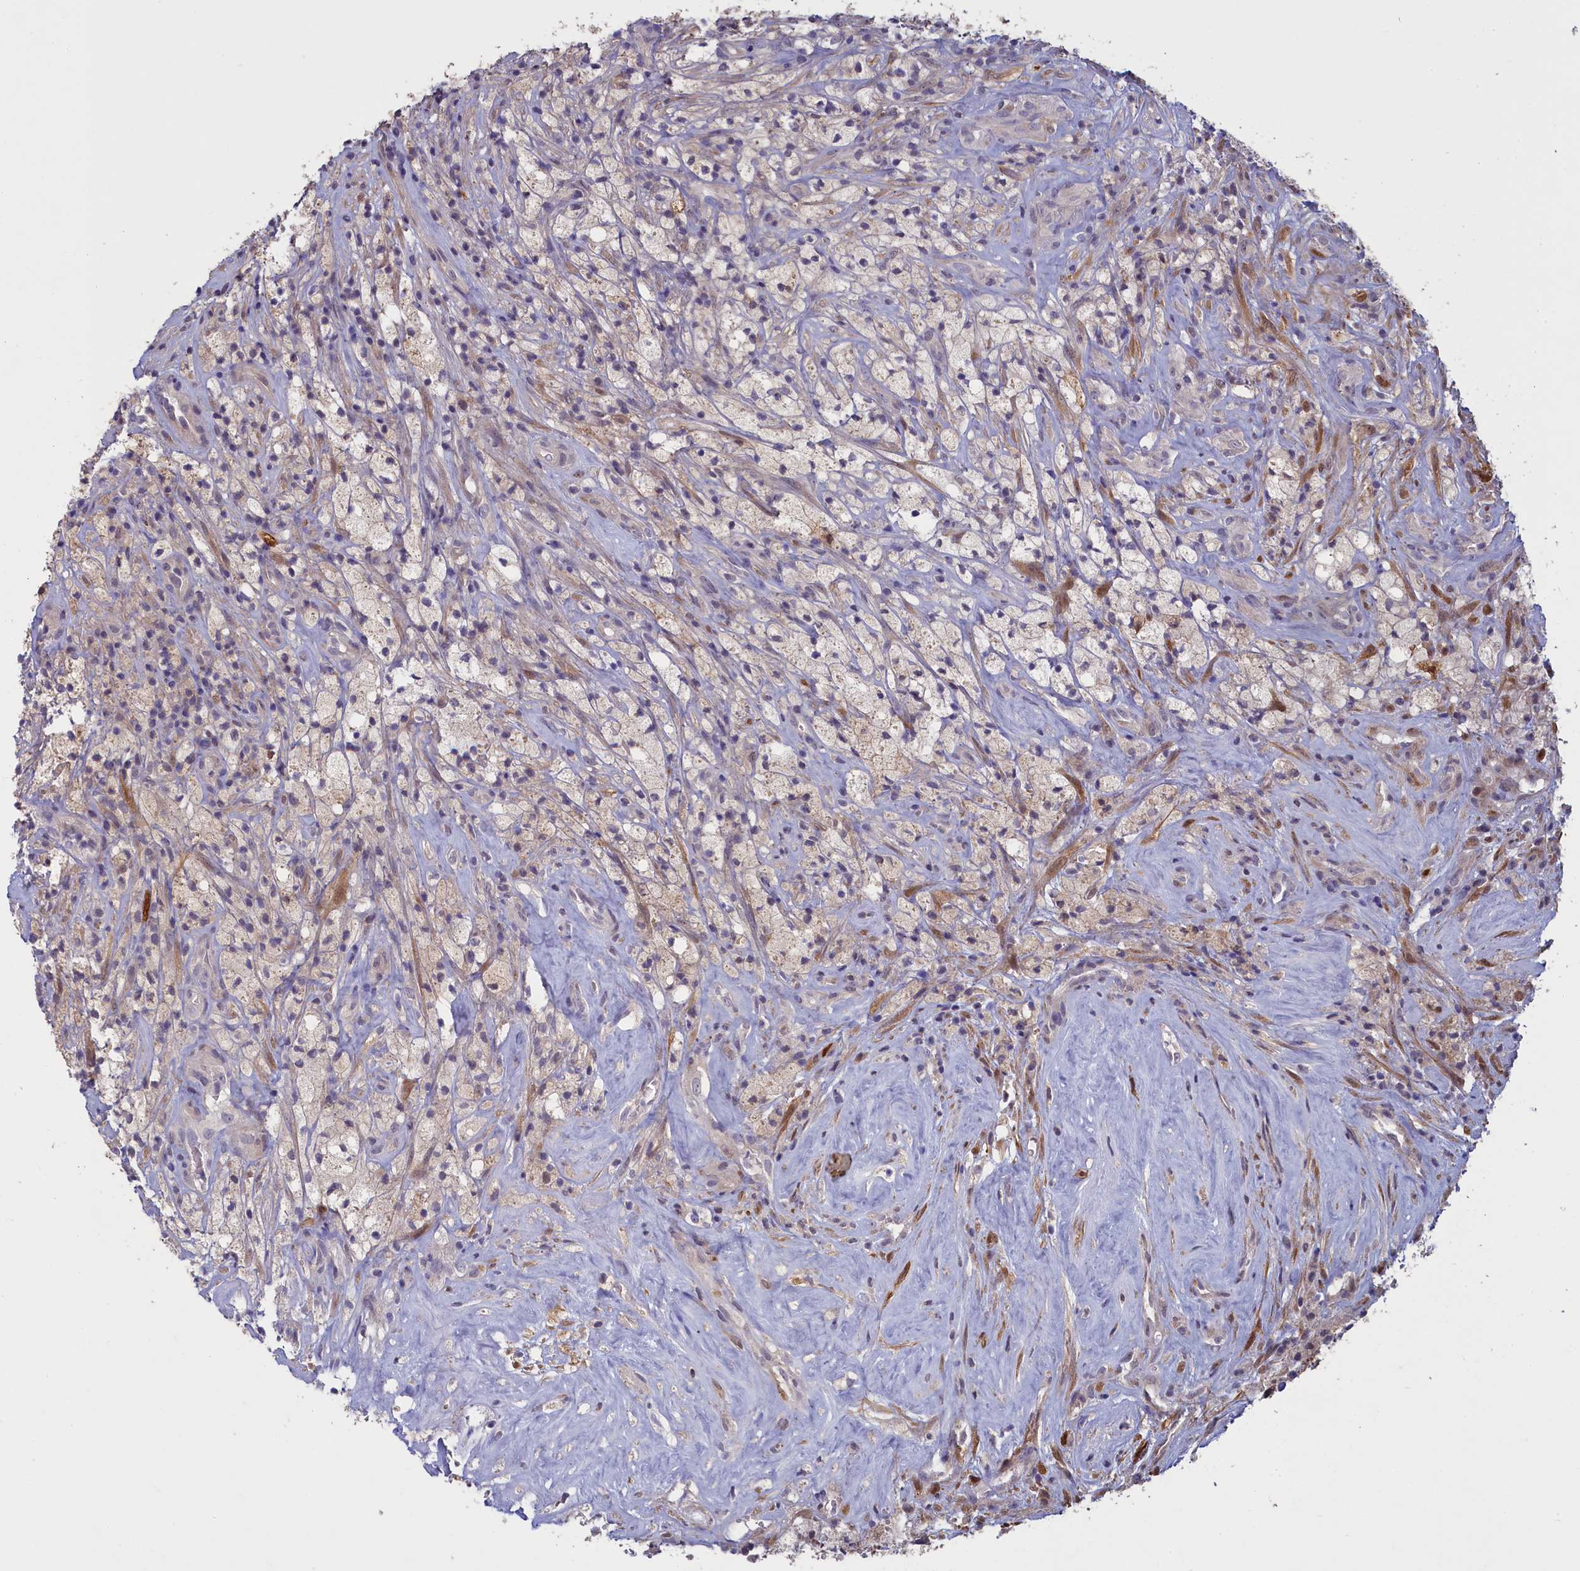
{"staining": {"intensity": "negative", "quantity": "none", "location": "none"}, "tissue": "glioma", "cell_type": "Tumor cells", "image_type": "cancer", "snomed": [{"axis": "morphology", "description": "Glioma, malignant, High grade"}, {"axis": "topography", "description": "Brain"}], "caption": "A micrograph of human glioma is negative for staining in tumor cells. The staining was performed using DAB to visualize the protein expression in brown, while the nuclei were stained in blue with hematoxylin (Magnification: 20x).", "gene": "UCHL3", "patient": {"sex": "male", "age": 69}}